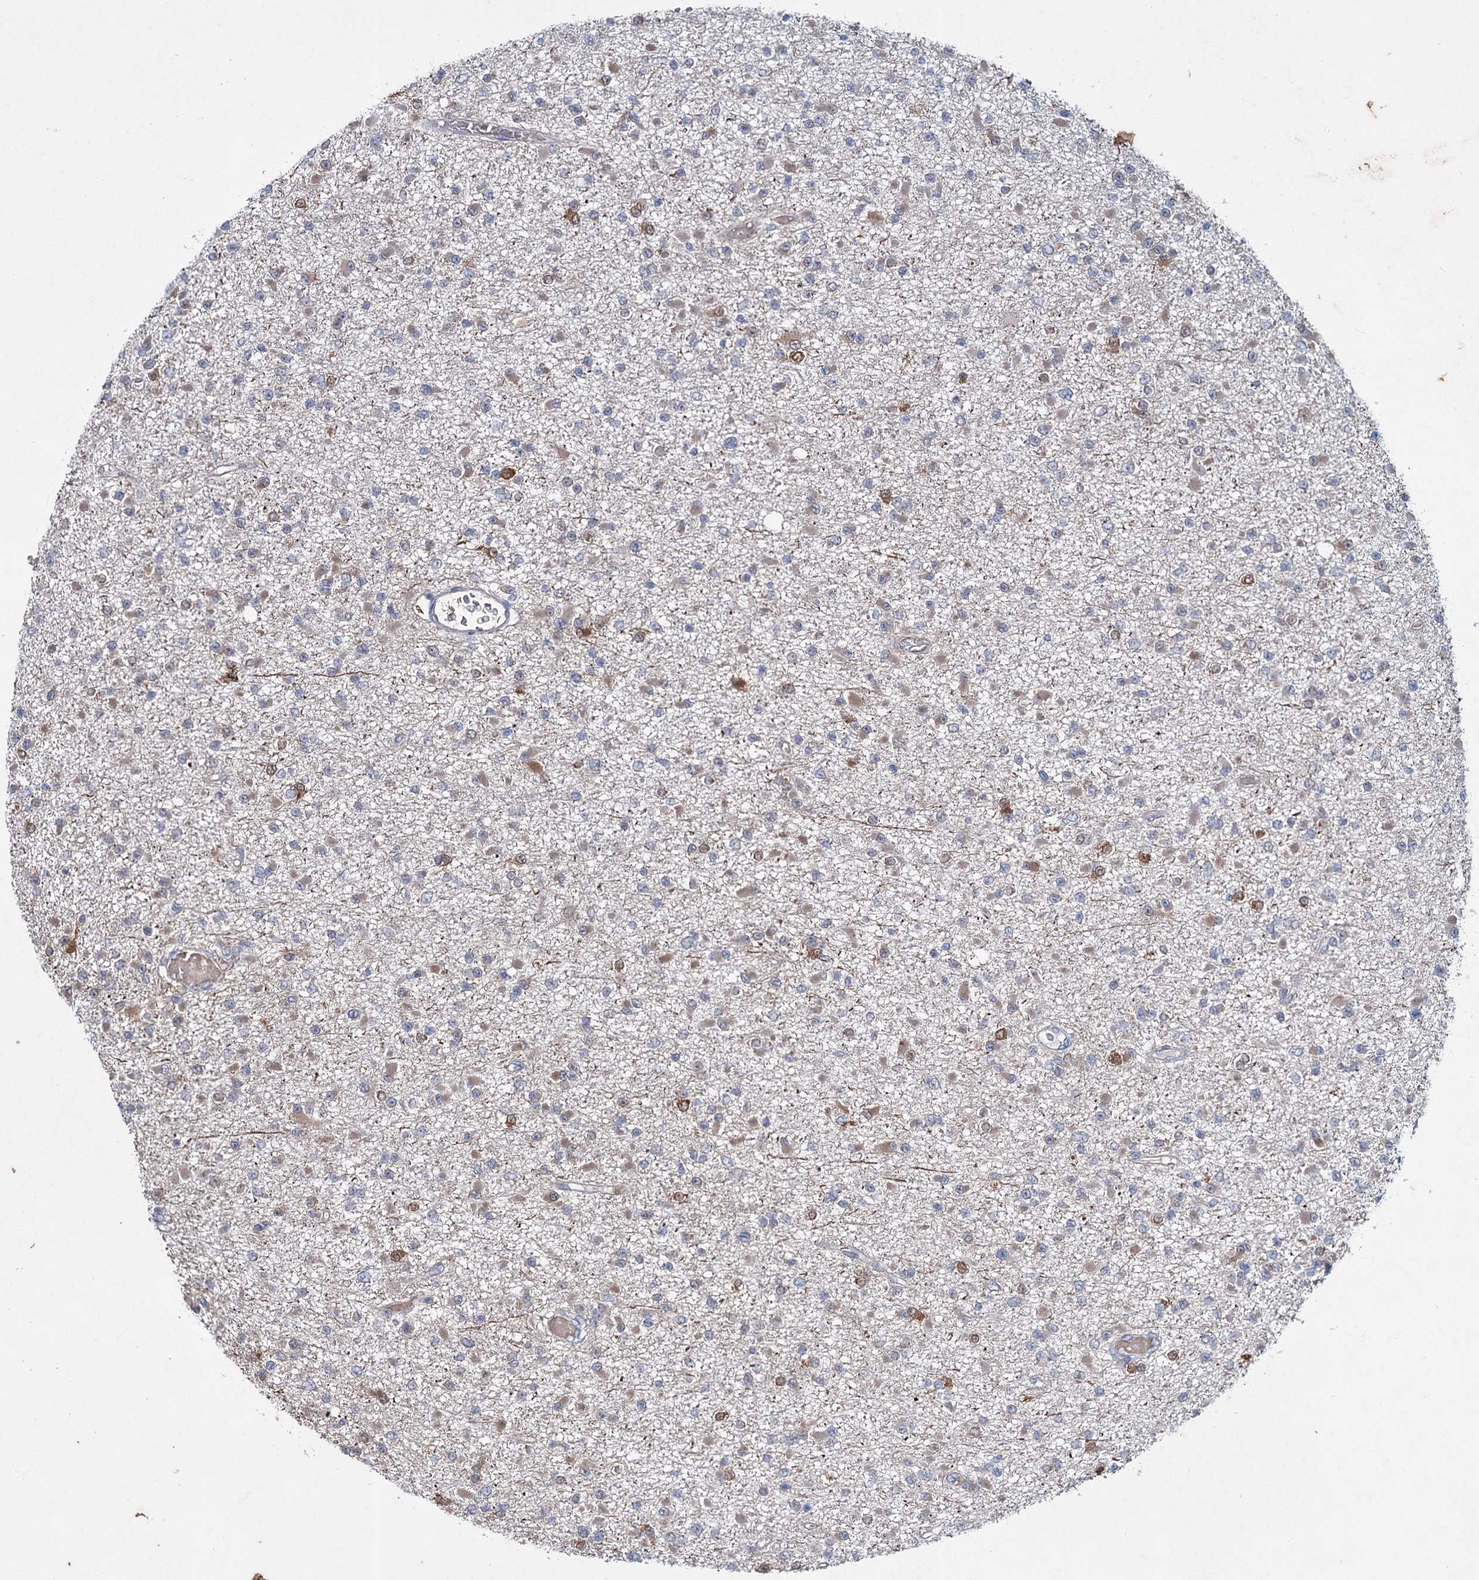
{"staining": {"intensity": "weak", "quantity": "<25%", "location": "cytoplasmic/membranous"}, "tissue": "glioma", "cell_type": "Tumor cells", "image_type": "cancer", "snomed": [{"axis": "morphology", "description": "Glioma, malignant, Low grade"}, {"axis": "topography", "description": "Brain"}], "caption": "IHC micrograph of human glioma stained for a protein (brown), which reveals no positivity in tumor cells.", "gene": "PTPN3", "patient": {"sex": "female", "age": 22}}